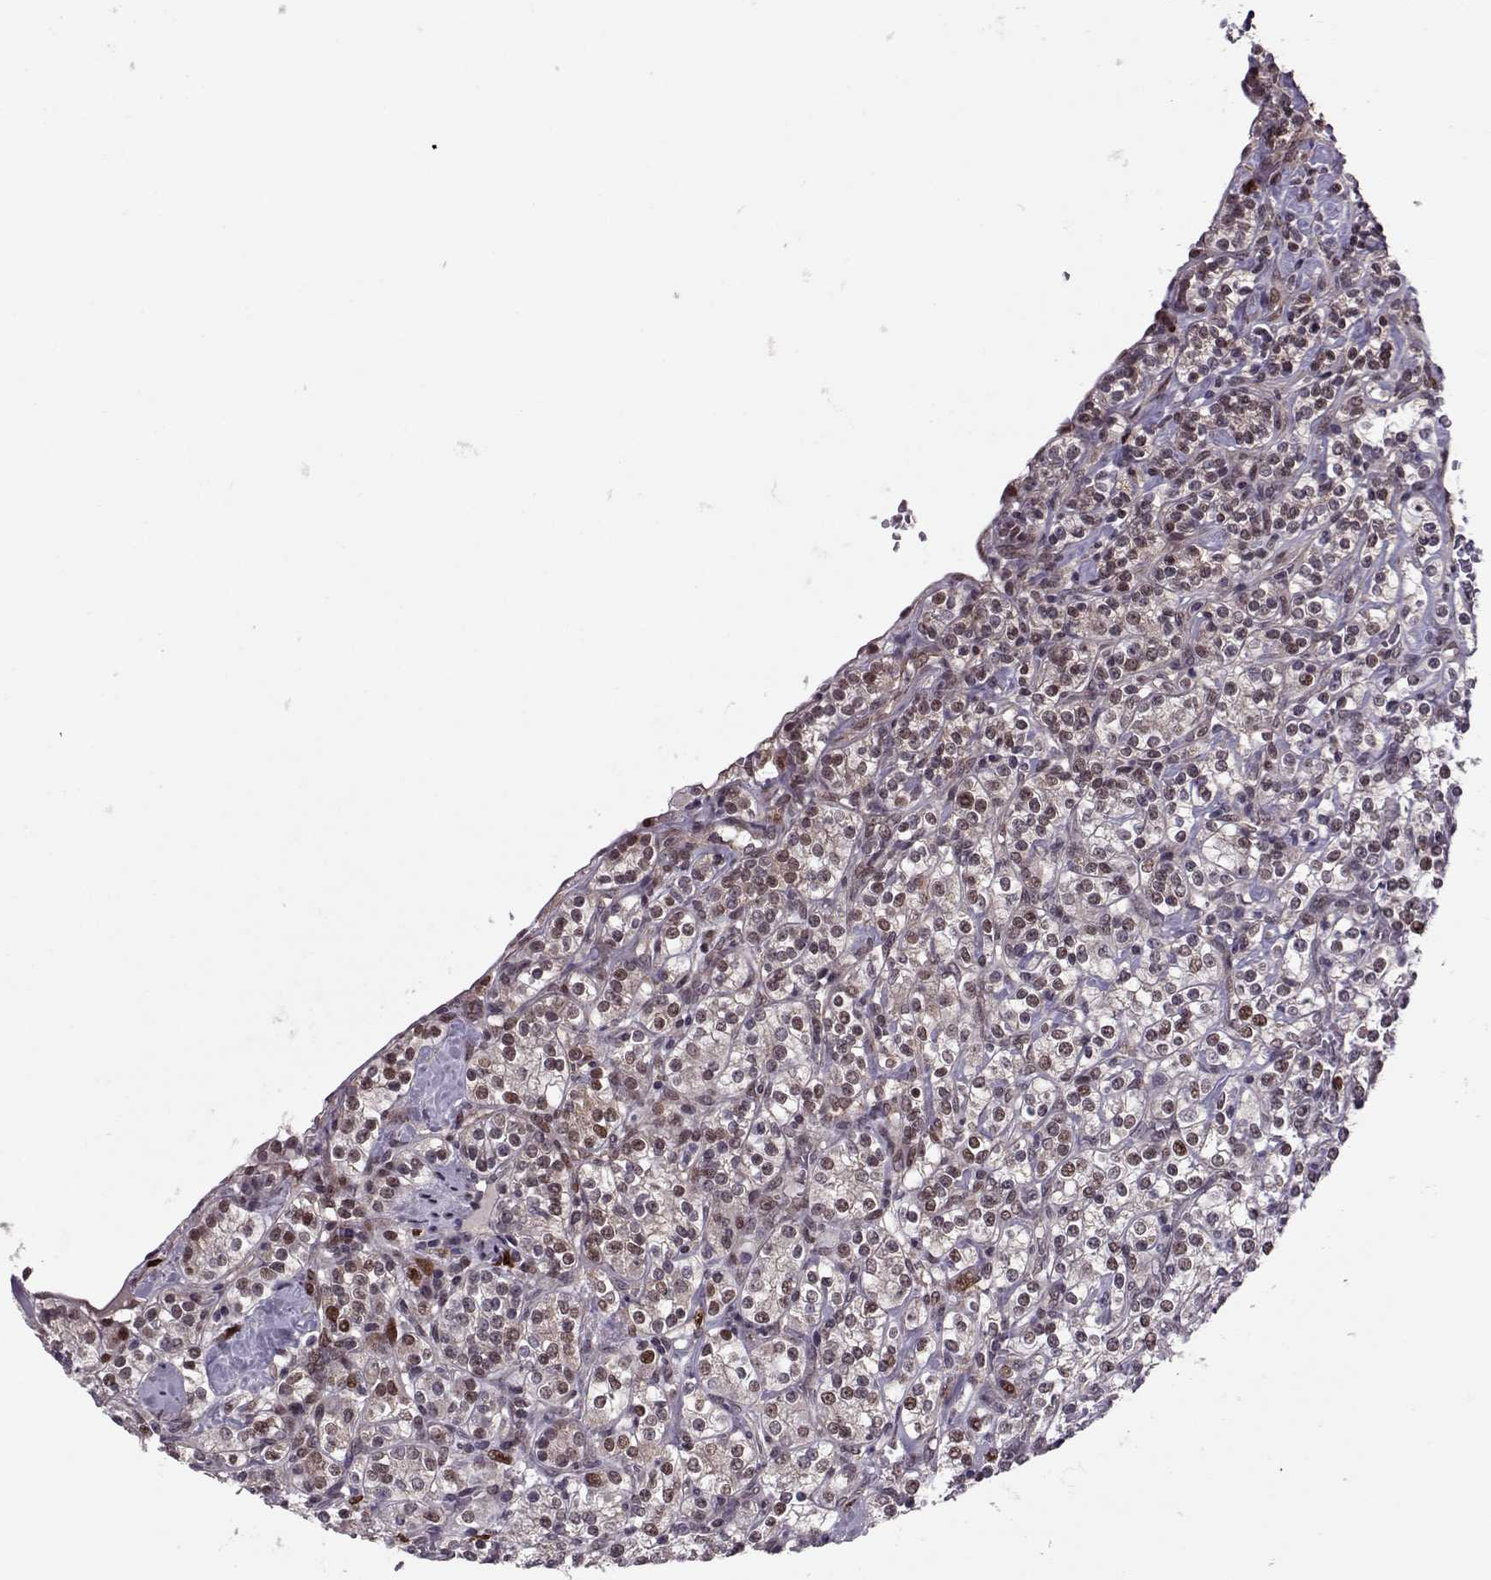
{"staining": {"intensity": "moderate", "quantity": "<25%", "location": "nuclear"}, "tissue": "renal cancer", "cell_type": "Tumor cells", "image_type": "cancer", "snomed": [{"axis": "morphology", "description": "Adenocarcinoma, NOS"}, {"axis": "topography", "description": "Kidney"}], "caption": "Immunohistochemical staining of human renal cancer exhibits low levels of moderate nuclear protein positivity in about <25% of tumor cells.", "gene": "CDK4", "patient": {"sex": "male", "age": 77}}